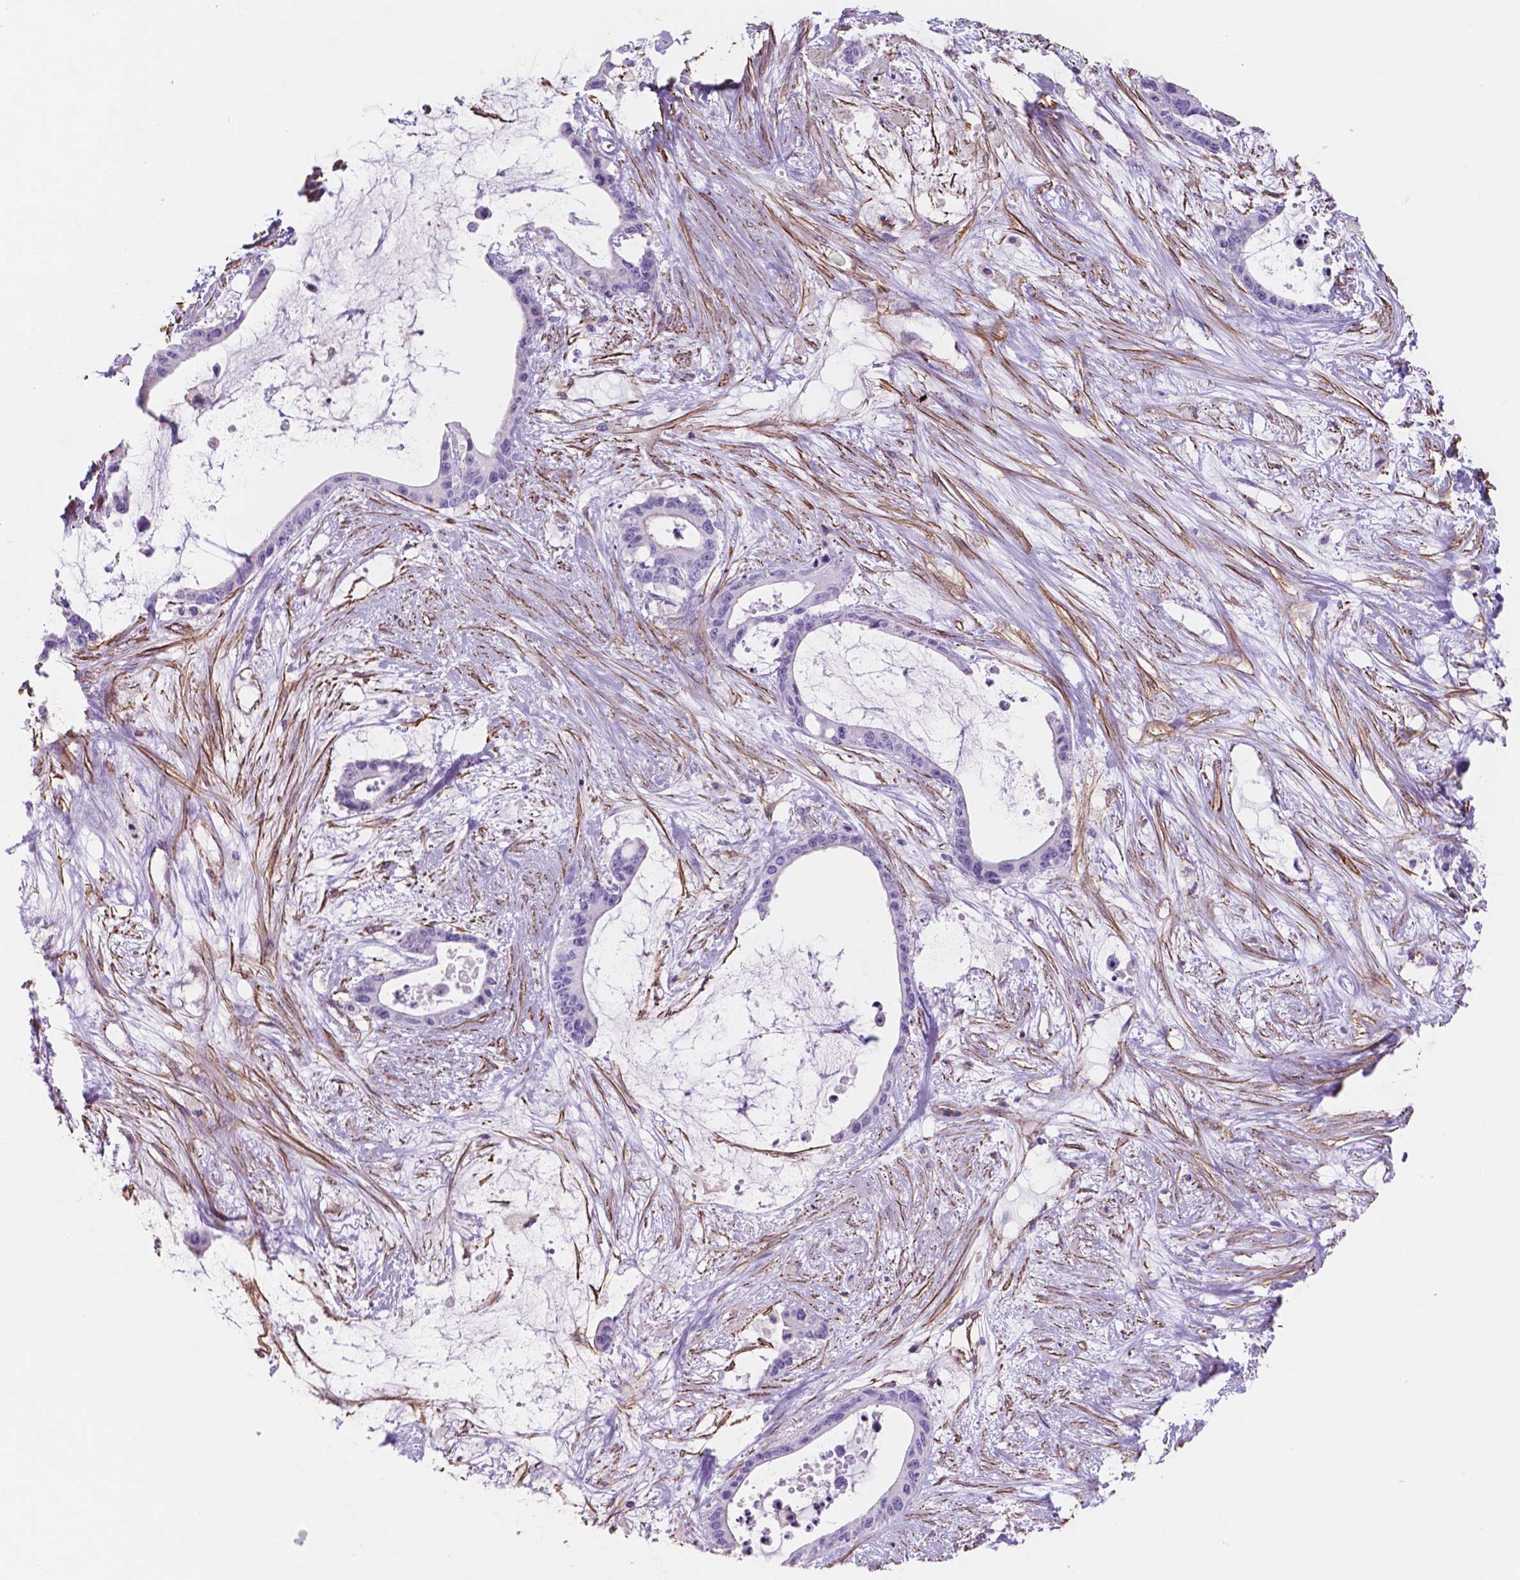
{"staining": {"intensity": "negative", "quantity": "none", "location": "none"}, "tissue": "liver cancer", "cell_type": "Tumor cells", "image_type": "cancer", "snomed": [{"axis": "morphology", "description": "Normal tissue, NOS"}, {"axis": "morphology", "description": "Cholangiocarcinoma"}, {"axis": "topography", "description": "Liver"}, {"axis": "topography", "description": "Peripheral nerve tissue"}], "caption": "This image is of liver cancer stained with immunohistochemistry to label a protein in brown with the nuclei are counter-stained blue. There is no positivity in tumor cells. The staining was performed using DAB to visualize the protein expression in brown, while the nuclei were stained in blue with hematoxylin (Magnification: 20x).", "gene": "TOR2A", "patient": {"sex": "female", "age": 73}}